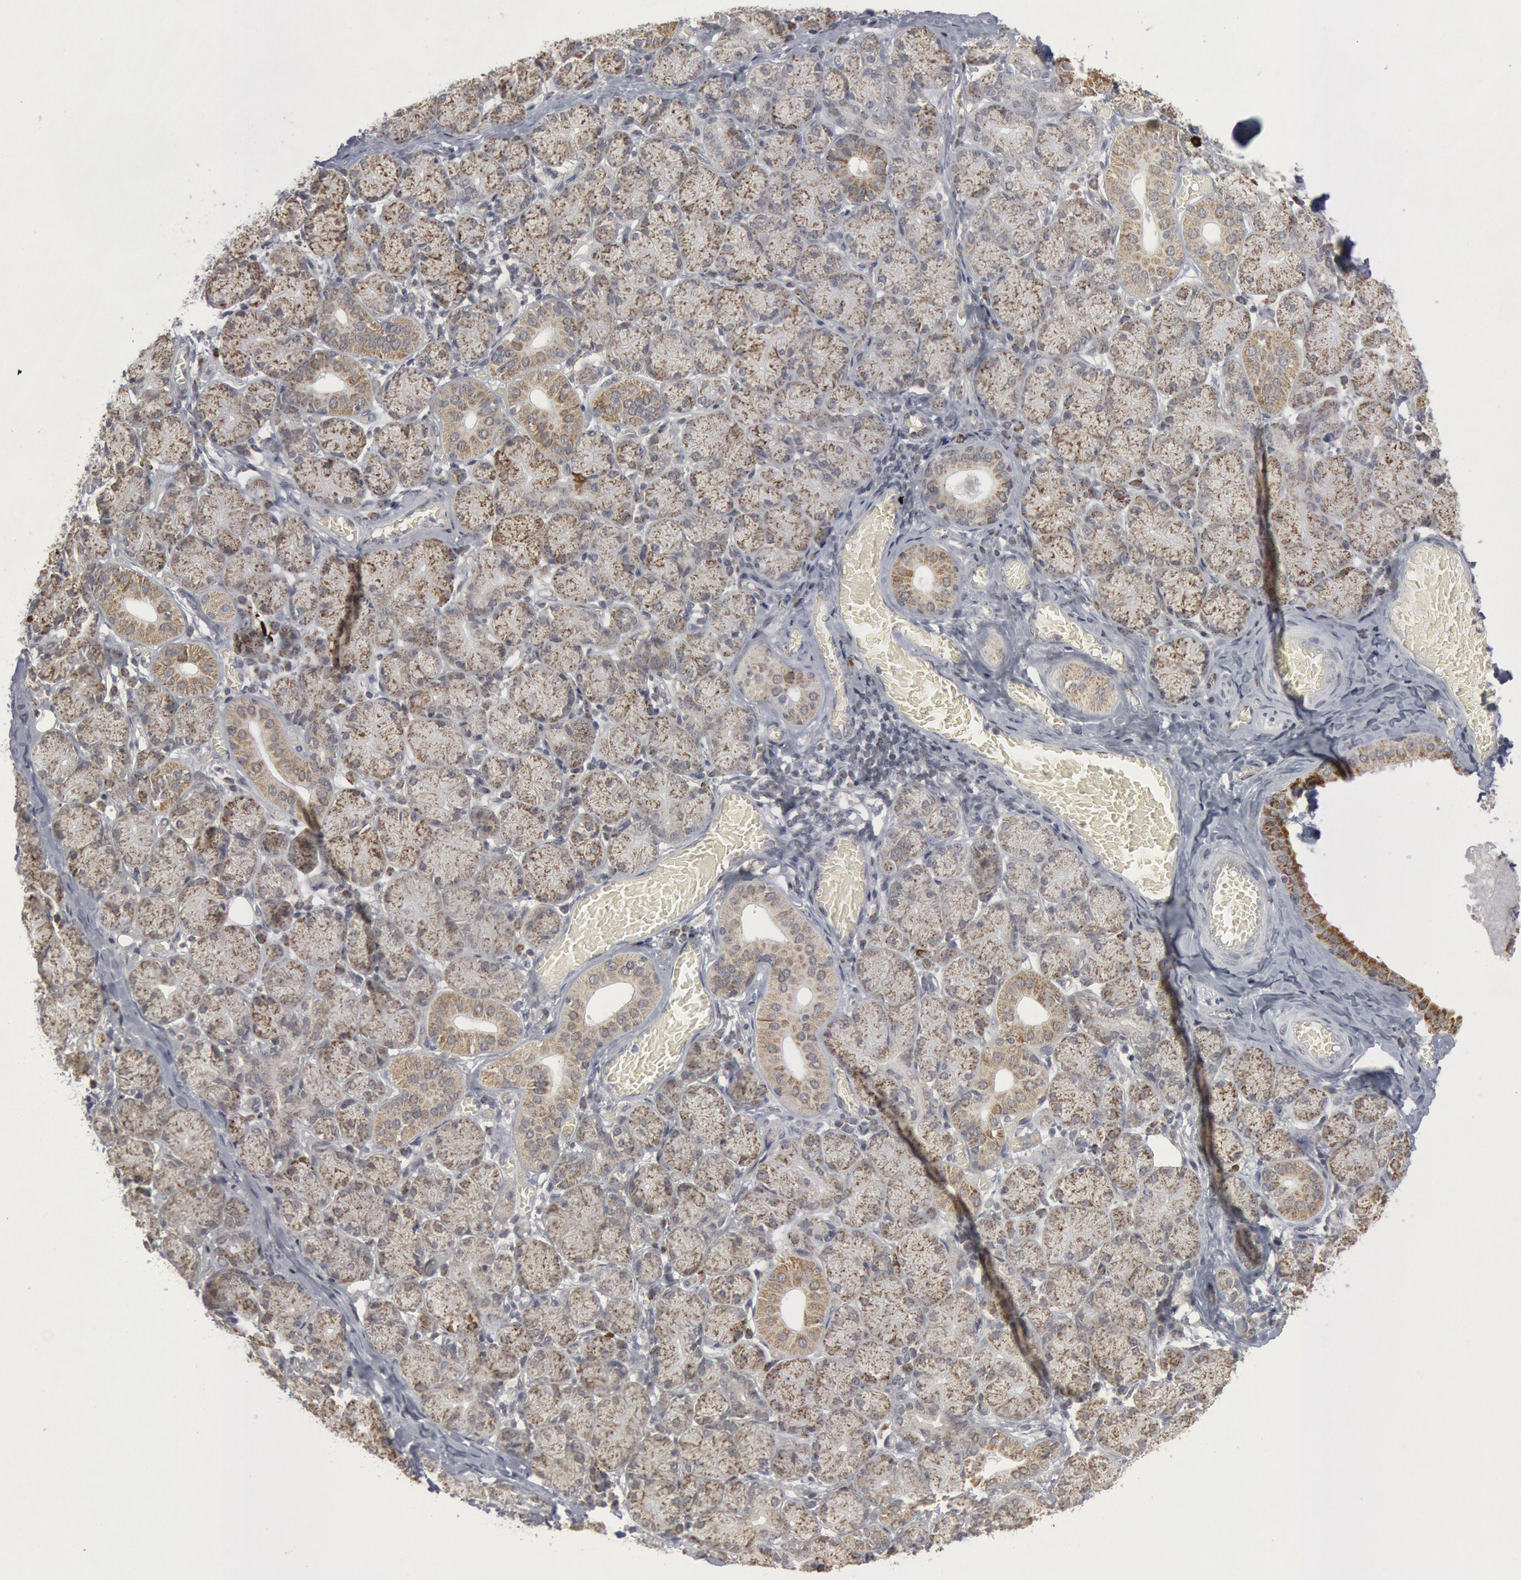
{"staining": {"intensity": "moderate", "quantity": ">75%", "location": "cytoplasmic/membranous"}, "tissue": "salivary gland", "cell_type": "Glandular cells", "image_type": "normal", "snomed": [{"axis": "morphology", "description": "Normal tissue, NOS"}, {"axis": "topography", "description": "Salivary gland"}], "caption": "Moderate cytoplasmic/membranous expression for a protein is identified in approximately >75% of glandular cells of unremarkable salivary gland using immunohistochemistry.", "gene": "CASP9", "patient": {"sex": "female", "age": 24}}